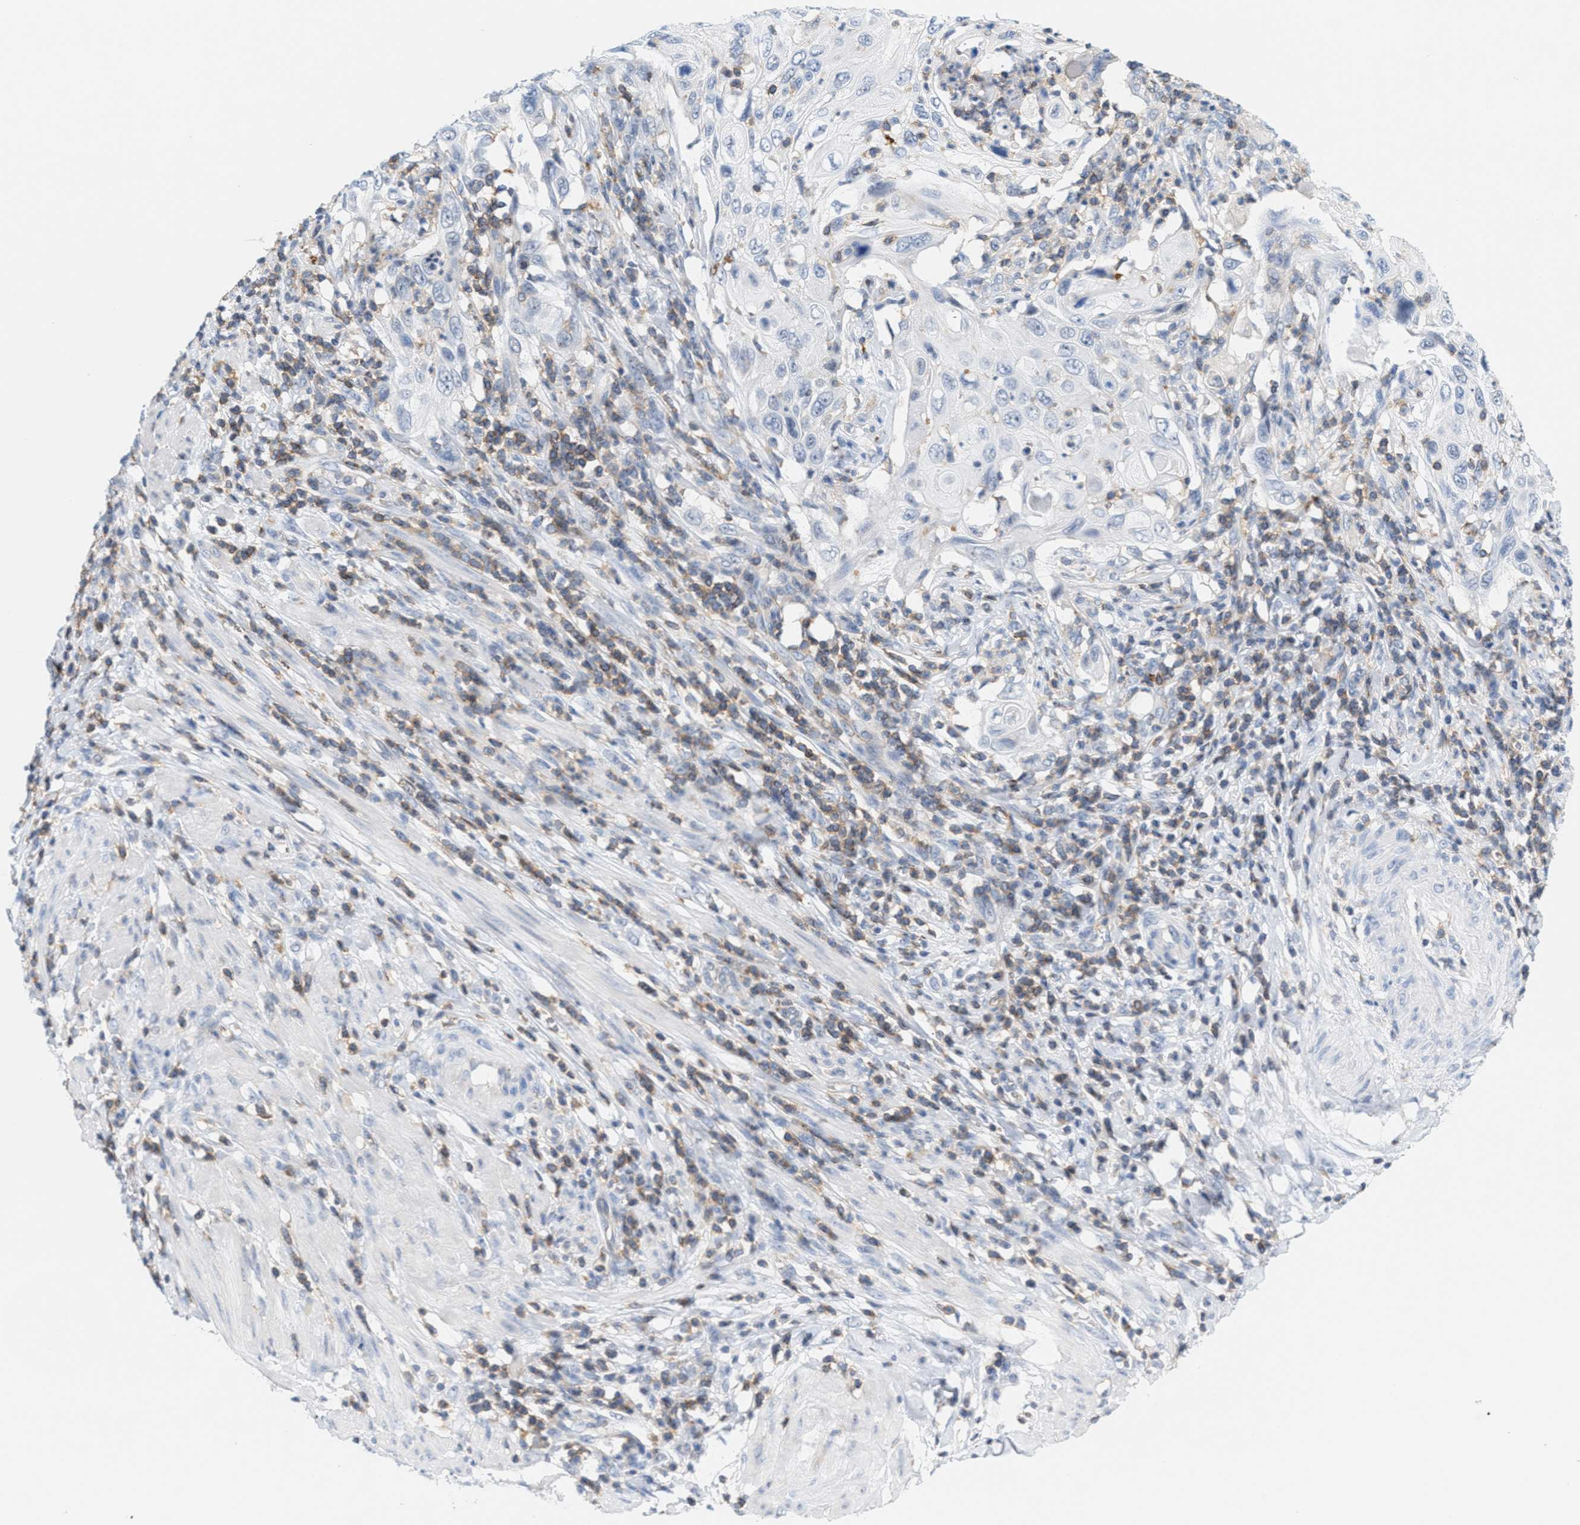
{"staining": {"intensity": "negative", "quantity": "none", "location": "none"}, "tissue": "cervical cancer", "cell_type": "Tumor cells", "image_type": "cancer", "snomed": [{"axis": "morphology", "description": "Squamous cell carcinoma, NOS"}, {"axis": "topography", "description": "Cervix"}], "caption": "This is an immunohistochemistry (IHC) micrograph of squamous cell carcinoma (cervical). There is no positivity in tumor cells.", "gene": "IL16", "patient": {"sex": "female", "age": 70}}